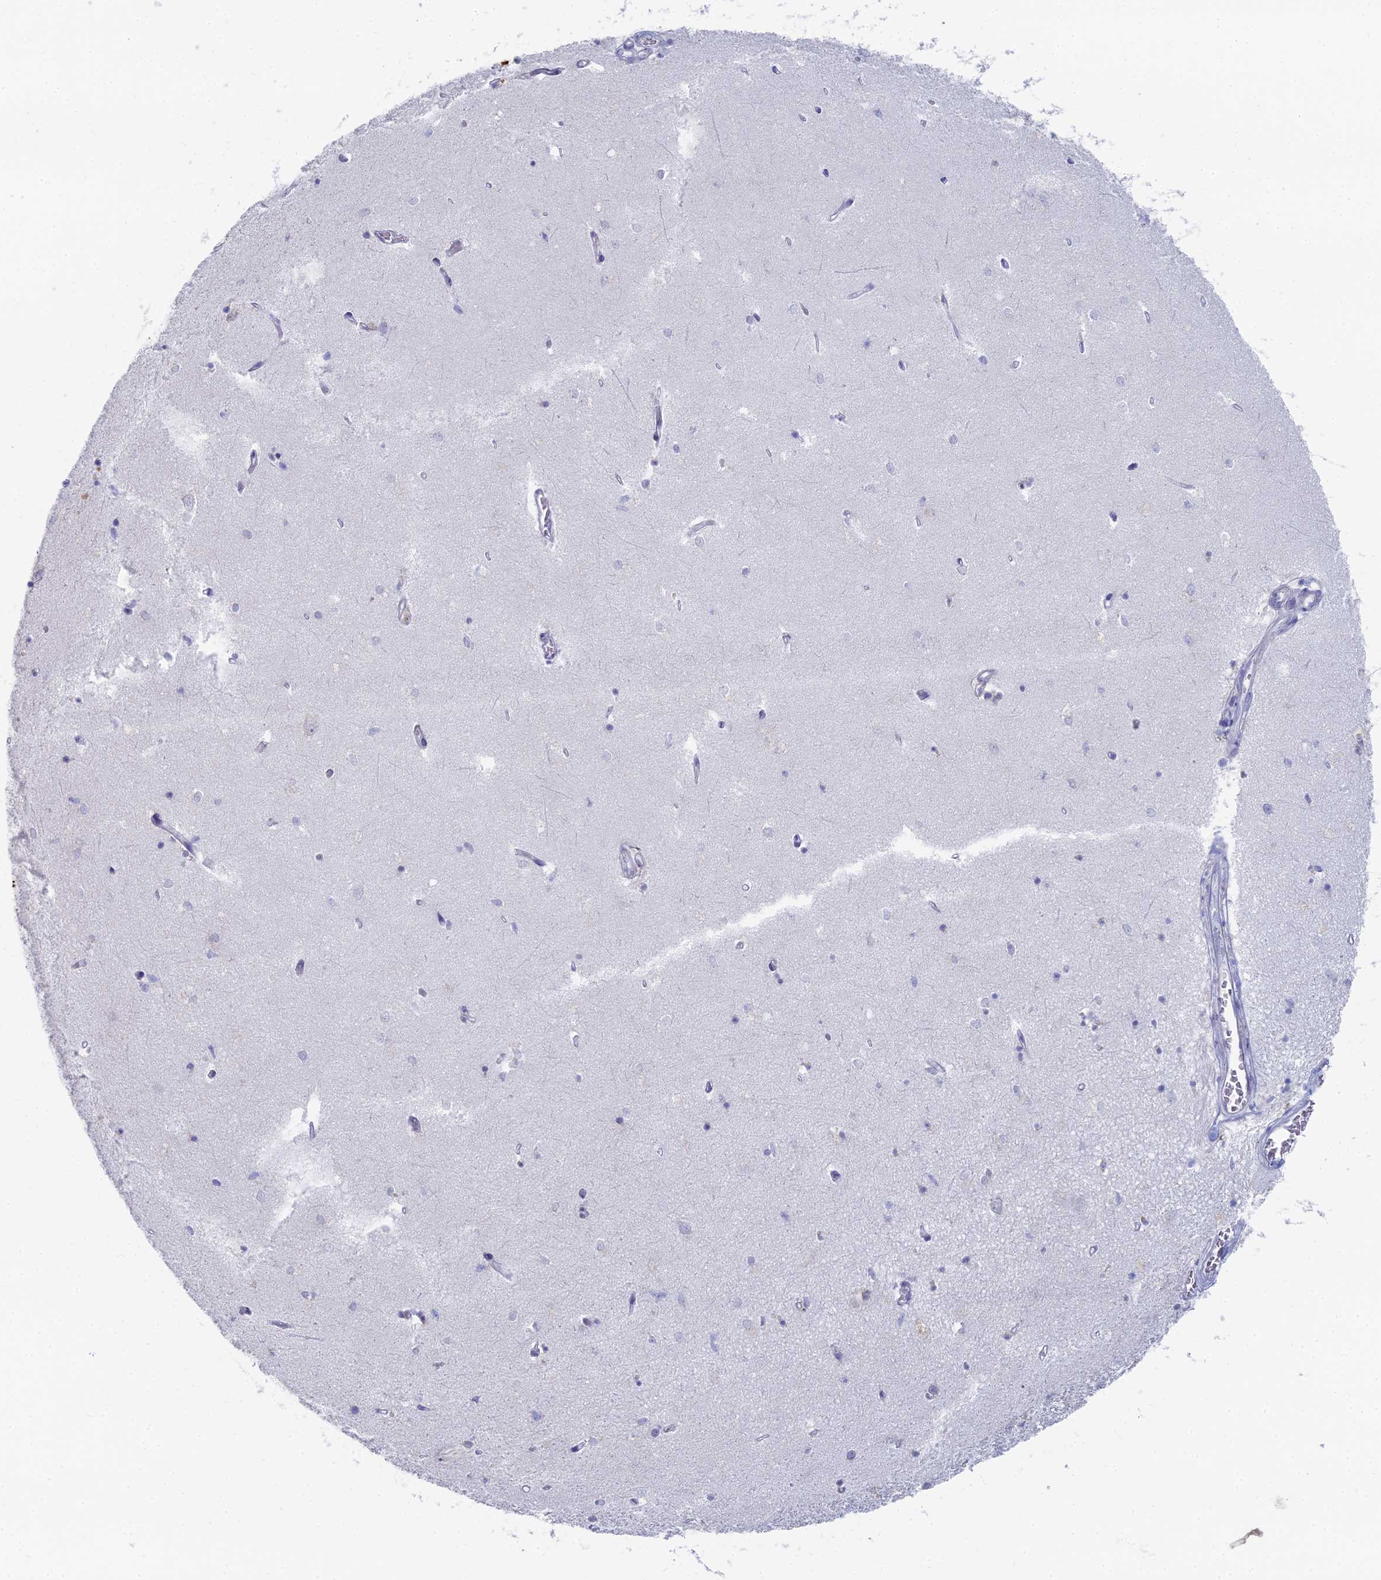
{"staining": {"intensity": "negative", "quantity": "none", "location": "none"}, "tissue": "hippocampus", "cell_type": "Glial cells", "image_type": "normal", "snomed": [{"axis": "morphology", "description": "Normal tissue, NOS"}, {"axis": "topography", "description": "Hippocampus"}], "caption": "Immunohistochemistry photomicrograph of normal hippocampus stained for a protein (brown), which demonstrates no positivity in glial cells. The staining is performed using DAB (3,3'-diaminobenzidine) brown chromogen with nuclei counter-stained in using hematoxylin.", "gene": "TNNT3", "patient": {"sex": "female", "age": 64}}